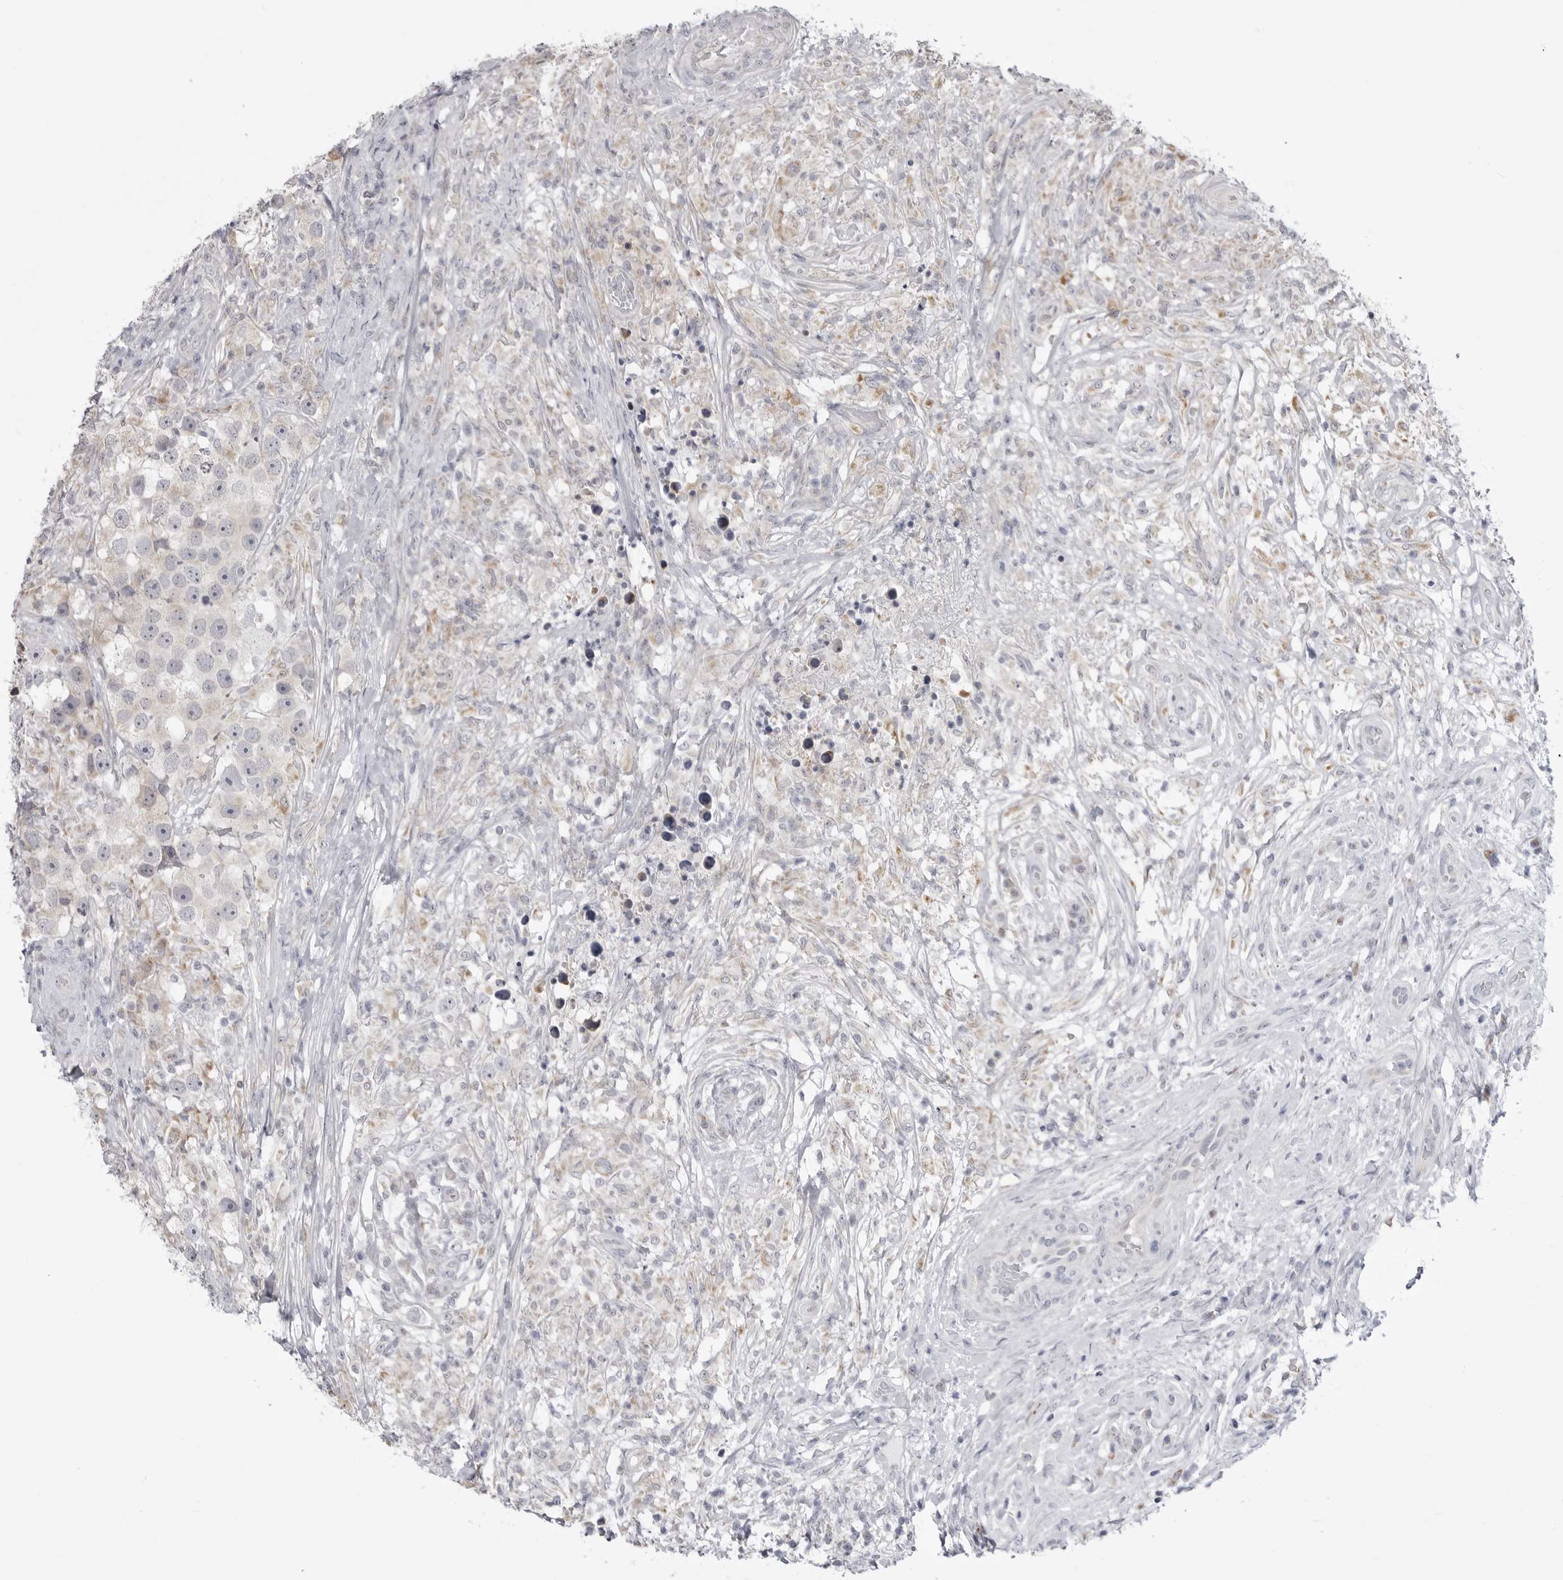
{"staining": {"intensity": "weak", "quantity": "<25%", "location": "cytoplasmic/membranous"}, "tissue": "testis cancer", "cell_type": "Tumor cells", "image_type": "cancer", "snomed": [{"axis": "morphology", "description": "Seminoma, NOS"}, {"axis": "topography", "description": "Testis"}], "caption": "Histopathology image shows no protein expression in tumor cells of testis cancer (seminoma) tissue.", "gene": "FH", "patient": {"sex": "male", "age": 49}}